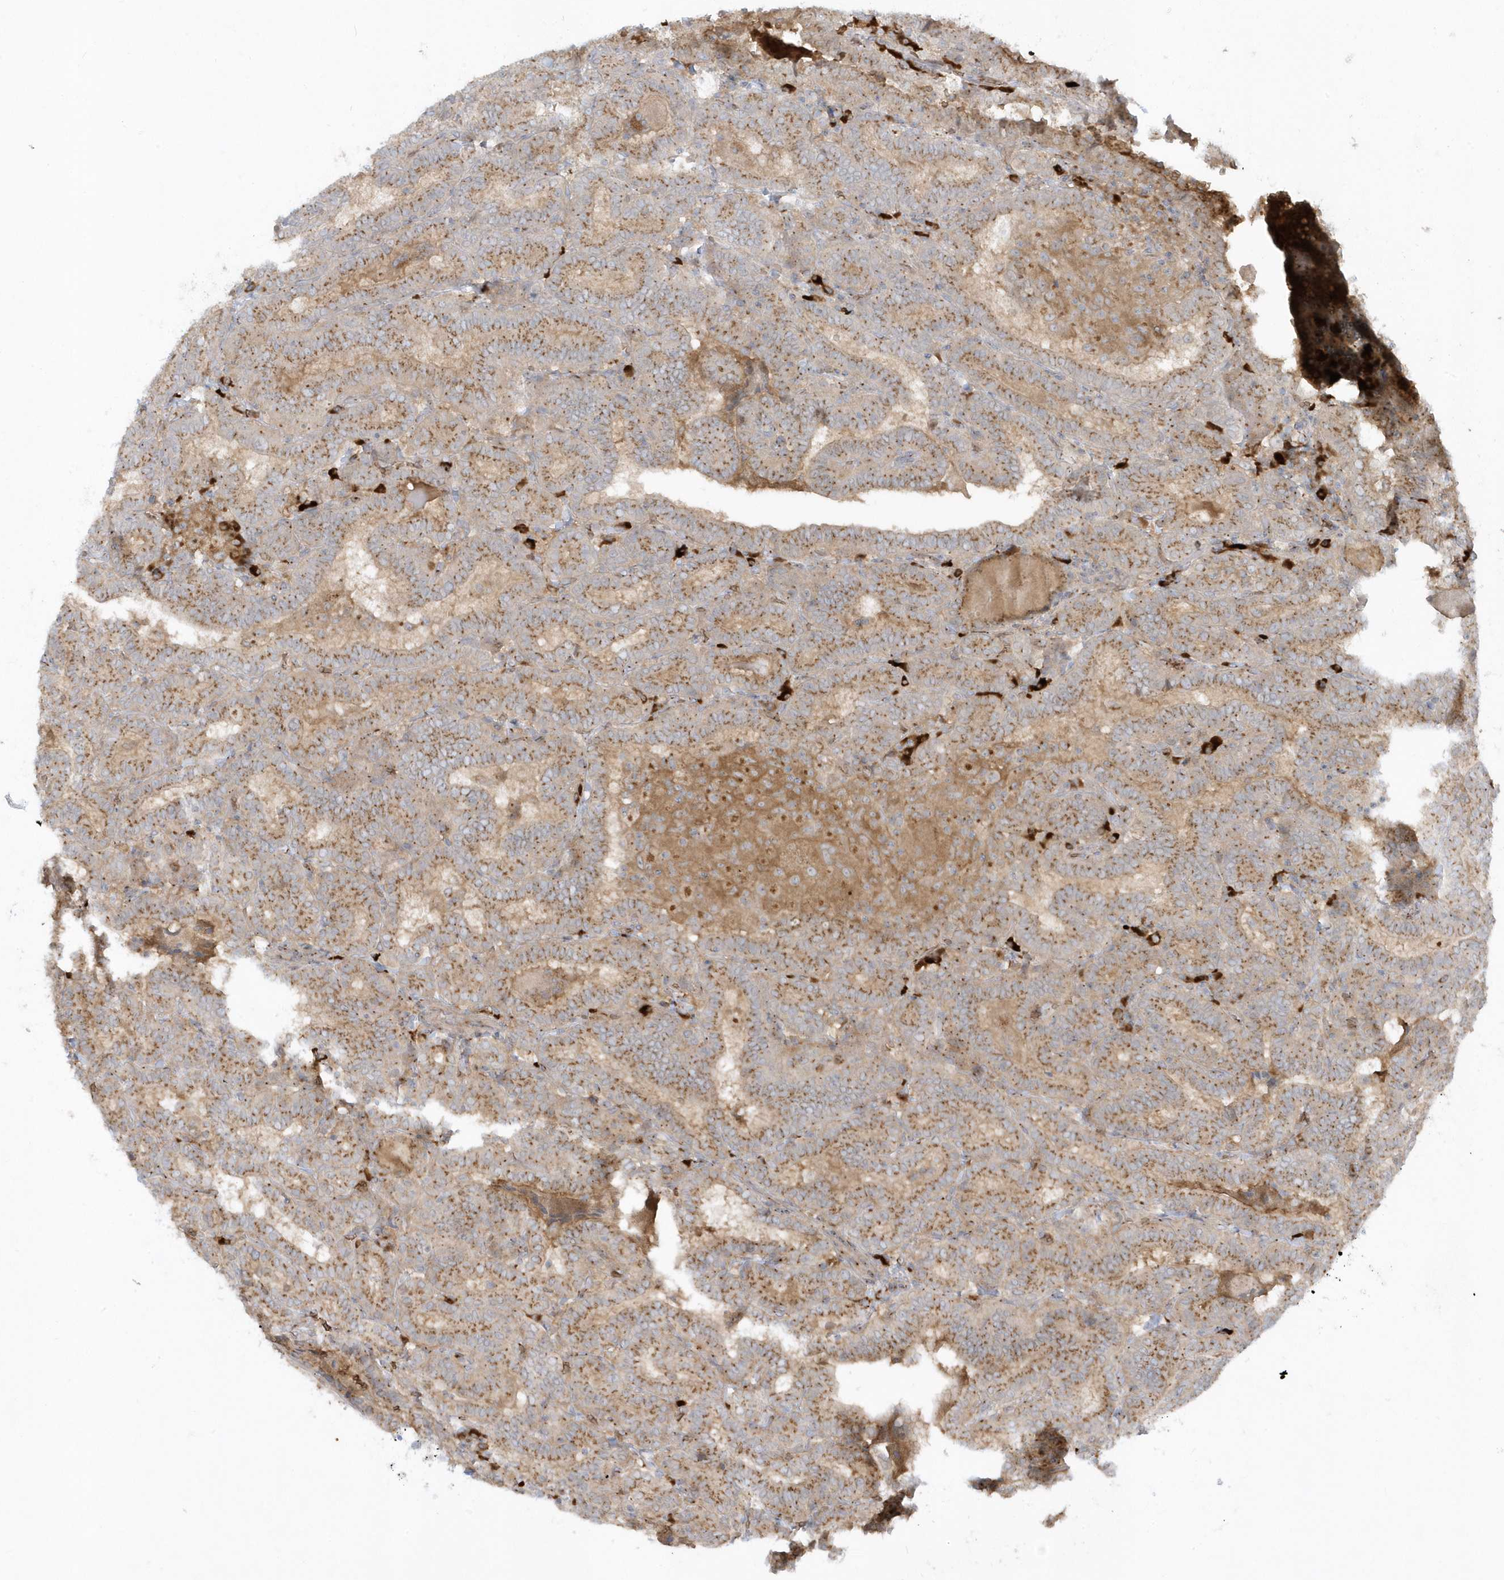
{"staining": {"intensity": "moderate", "quantity": ">75%", "location": "cytoplasmic/membranous"}, "tissue": "thyroid cancer", "cell_type": "Tumor cells", "image_type": "cancer", "snomed": [{"axis": "morphology", "description": "Papillary adenocarcinoma, NOS"}, {"axis": "topography", "description": "Thyroid gland"}], "caption": "About >75% of tumor cells in papillary adenocarcinoma (thyroid) reveal moderate cytoplasmic/membranous protein staining as visualized by brown immunohistochemical staining.", "gene": "RPP40", "patient": {"sex": "female", "age": 72}}